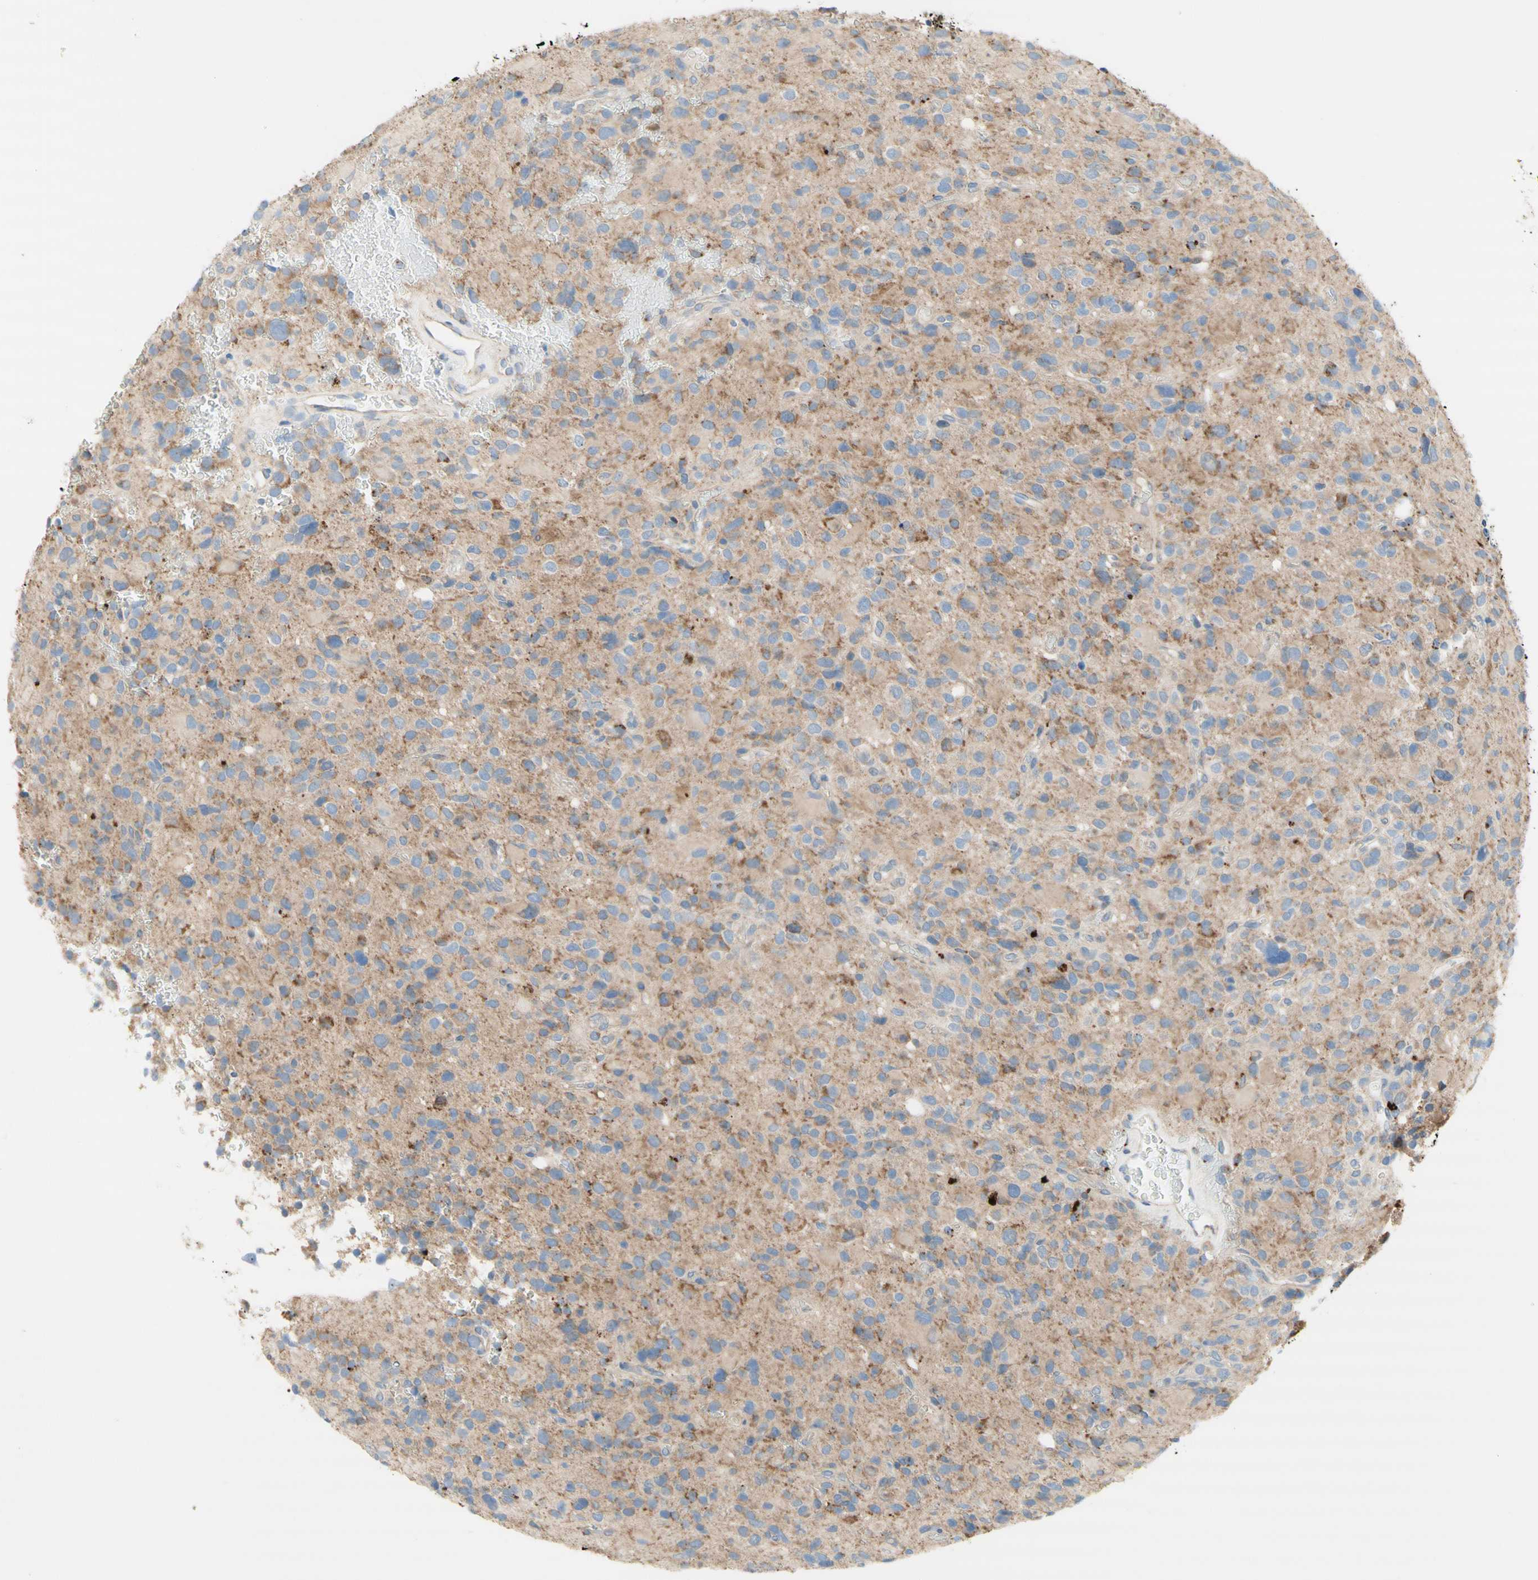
{"staining": {"intensity": "moderate", "quantity": ">75%", "location": "cytoplasmic/membranous"}, "tissue": "glioma", "cell_type": "Tumor cells", "image_type": "cancer", "snomed": [{"axis": "morphology", "description": "Glioma, malignant, High grade"}, {"axis": "topography", "description": "Brain"}], "caption": "Protein positivity by immunohistochemistry (IHC) exhibits moderate cytoplasmic/membranous positivity in approximately >75% of tumor cells in glioma. The protein is shown in brown color, while the nuclei are stained blue.", "gene": "URB2", "patient": {"sex": "male", "age": 48}}